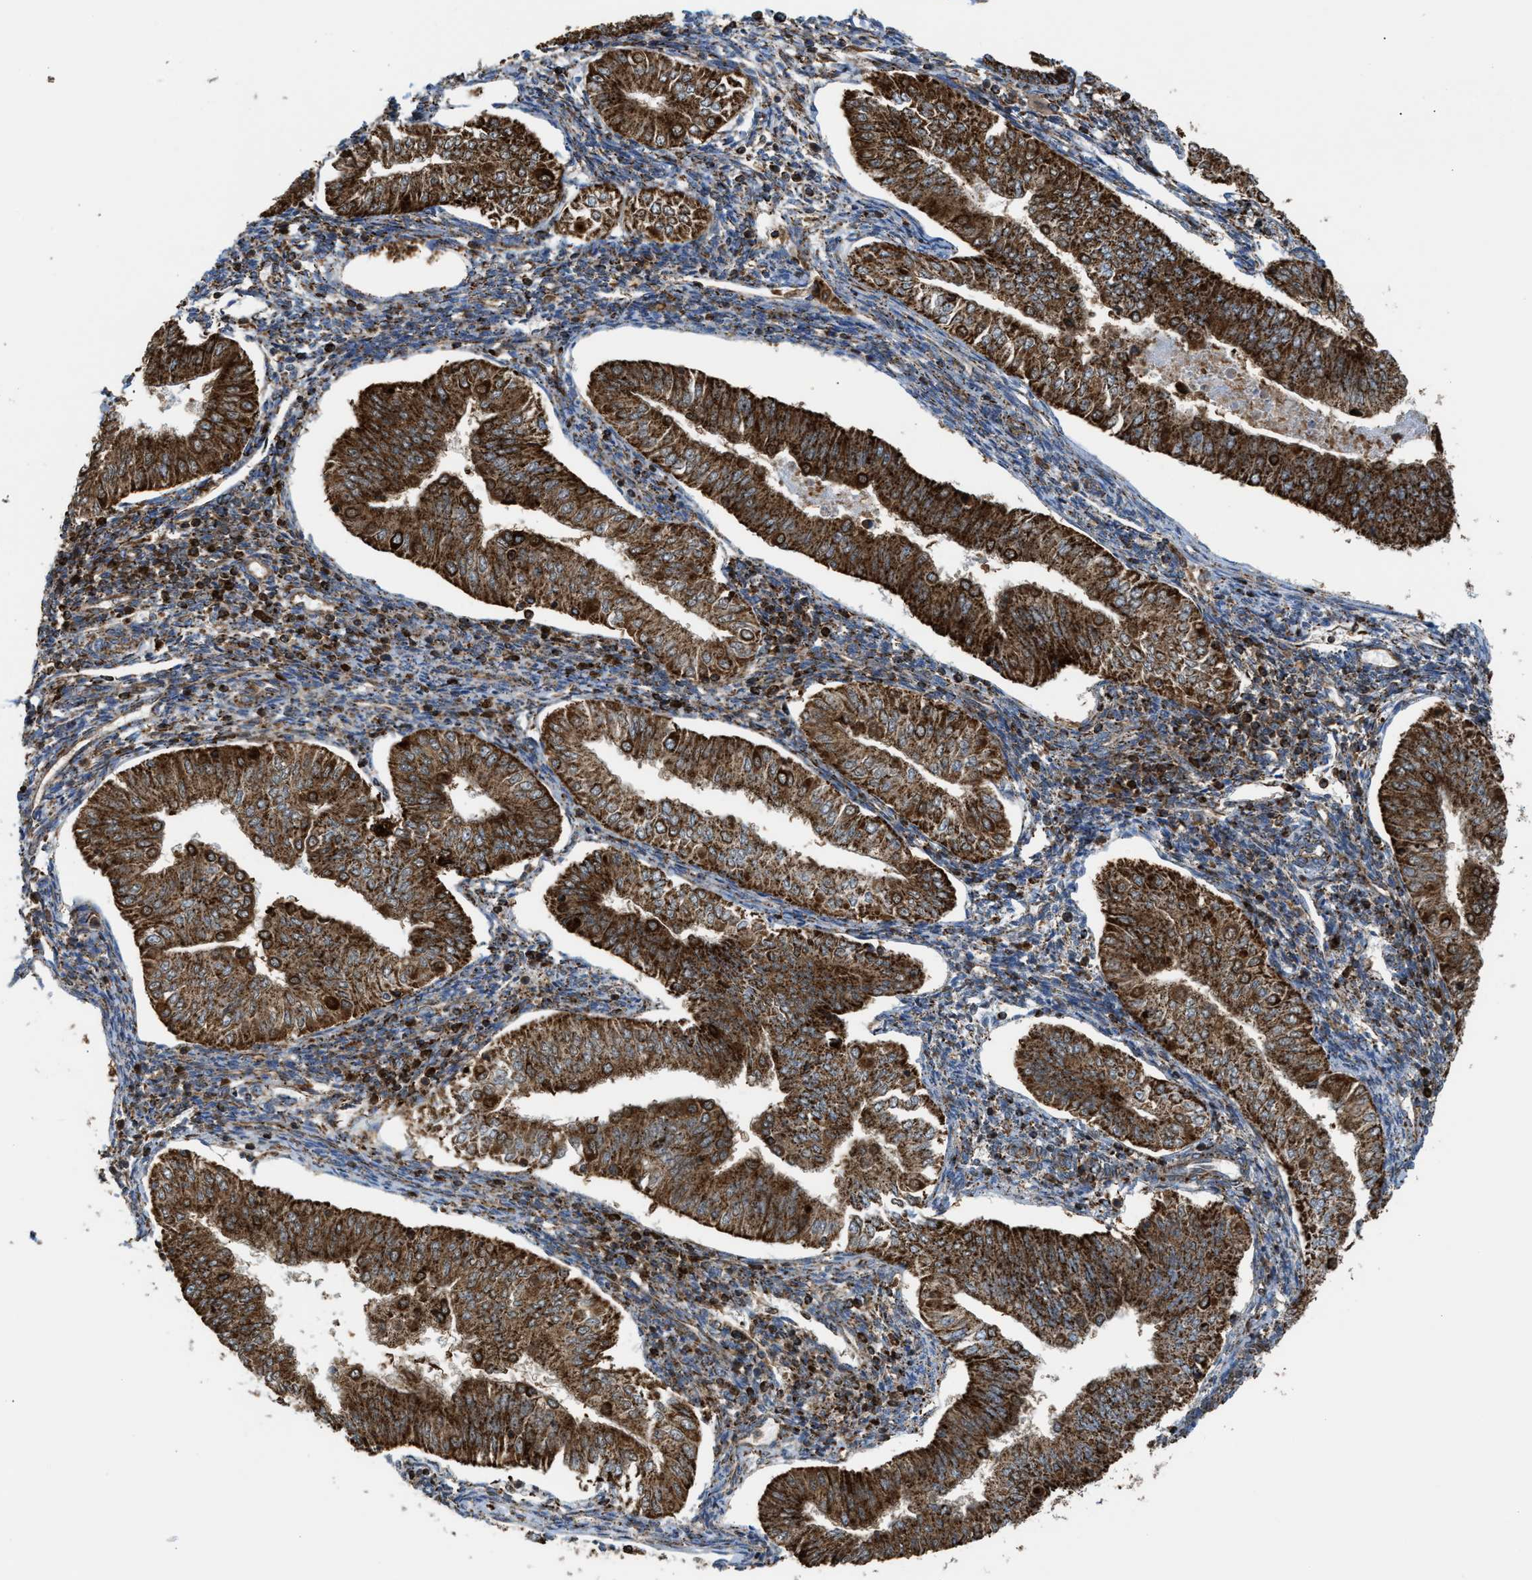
{"staining": {"intensity": "strong", "quantity": ">75%", "location": "cytoplasmic/membranous"}, "tissue": "endometrial cancer", "cell_type": "Tumor cells", "image_type": "cancer", "snomed": [{"axis": "morphology", "description": "Normal tissue, NOS"}, {"axis": "morphology", "description": "Adenocarcinoma, NOS"}, {"axis": "topography", "description": "Endometrium"}], "caption": "Endometrial adenocarcinoma was stained to show a protein in brown. There is high levels of strong cytoplasmic/membranous expression in approximately >75% of tumor cells. (DAB IHC with brightfield microscopy, high magnification).", "gene": "ECHS1", "patient": {"sex": "female", "age": 53}}